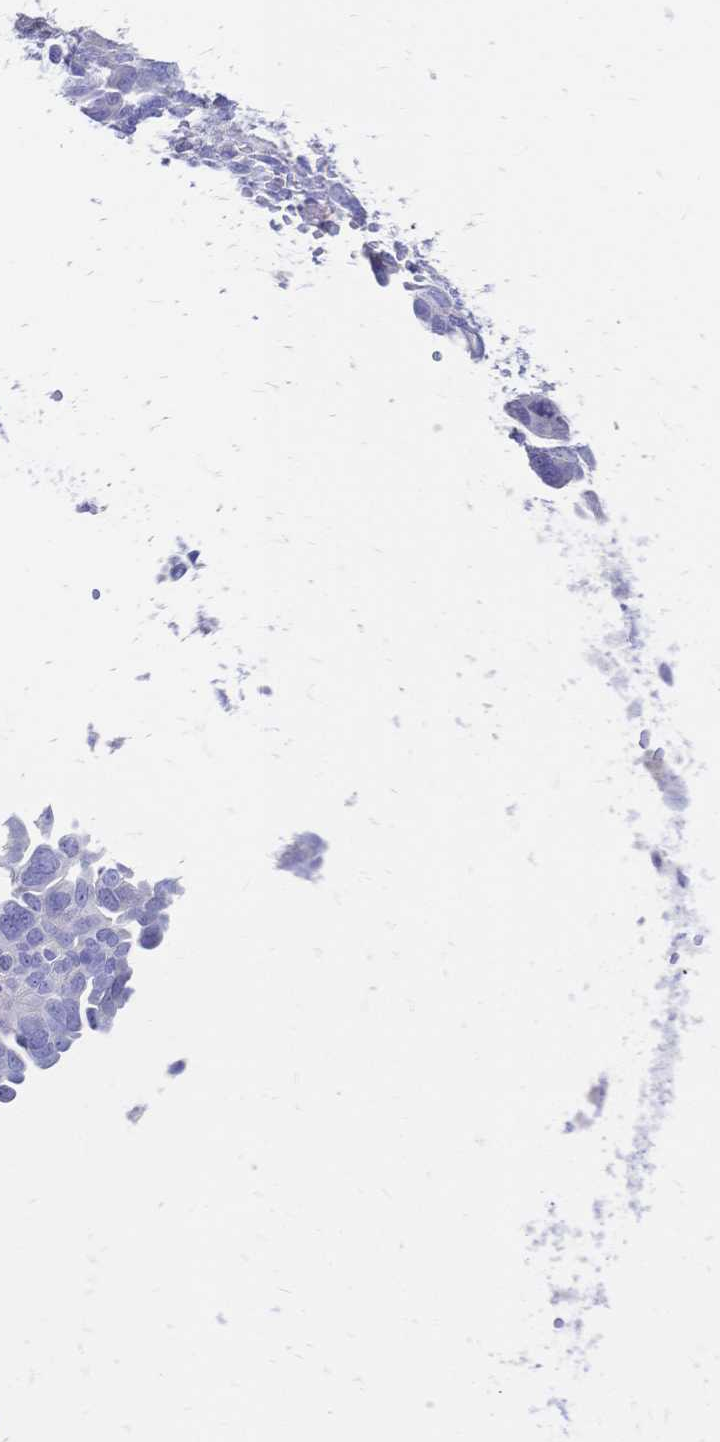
{"staining": {"intensity": "negative", "quantity": "none", "location": "none"}, "tissue": "ovarian cancer", "cell_type": "Tumor cells", "image_type": "cancer", "snomed": [{"axis": "morphology", "description": "Cystadenocarcinoma, serous, NOS"}, {"axis": "topography", "description": "Ovary"}], "caption": "This is an immunohistochemistry micrograph of human ovarian serous cystadenocarcinoma. There is no positivity in tumor cells.", "gene": "IL2RA", "patient": {"sex": "female", "age": 64}}